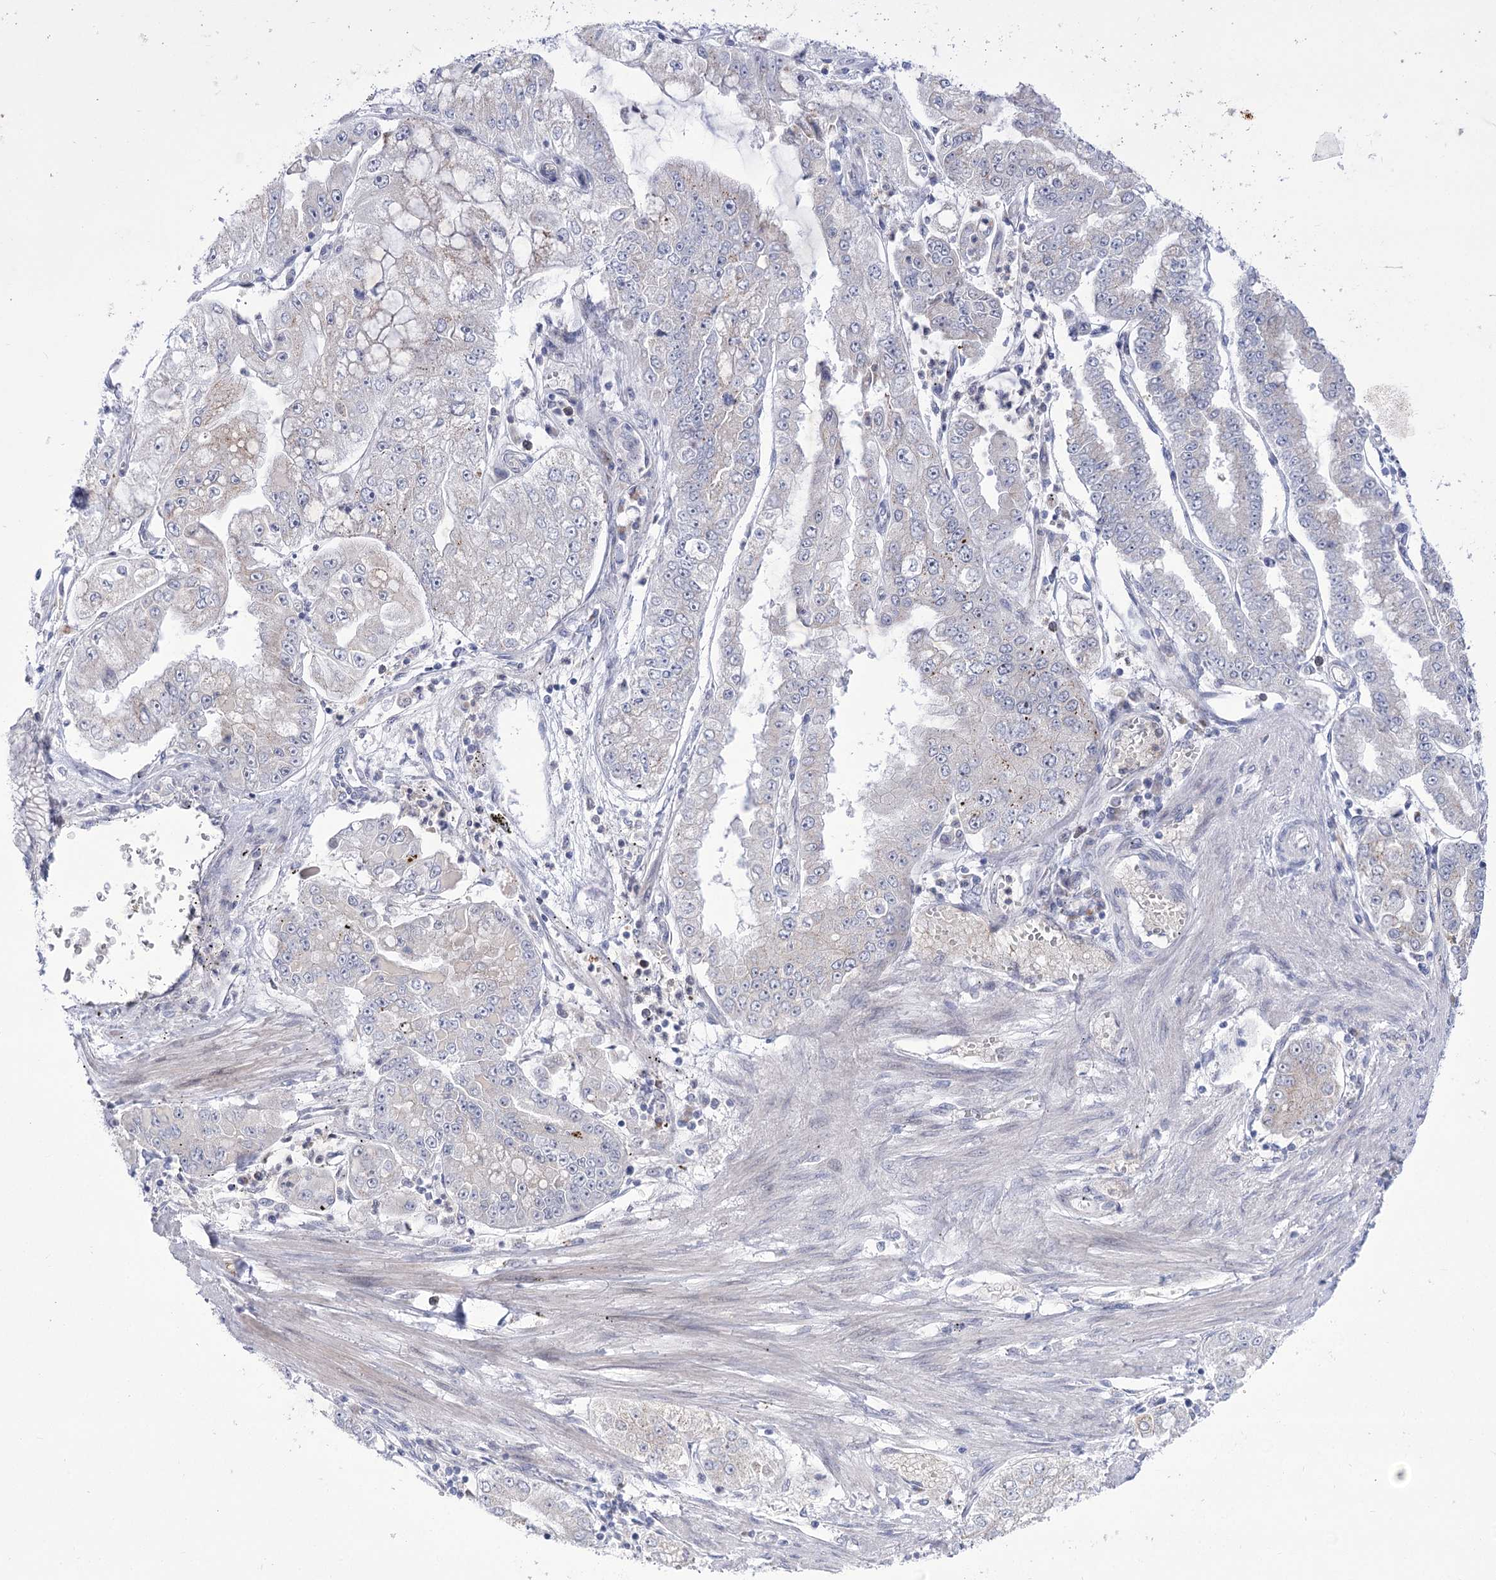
{"staining": {"intensity": "weak", "quantity": "<25%", "location": "cytoplasmic/membranous"}, "tissue": "stomach cancer", "cell_type": "Tumor cells", "image_type": "cancer", "snomed": [{"axis": "morphology", "description": "Adenocarcinoma, NOS"}, {"axis": "topography", "description": "Stomach"}], "caption": "High magnification brightfield microscopy of stomach adenocarcinoma stained with DAB (3,3'-diaminobenzidine) (brown) and counterstained with hematoxylin (blue): tumor cells show no significant positivity.", "gene": "BEND7", "patient": {"sex": "male", "age": 76}}